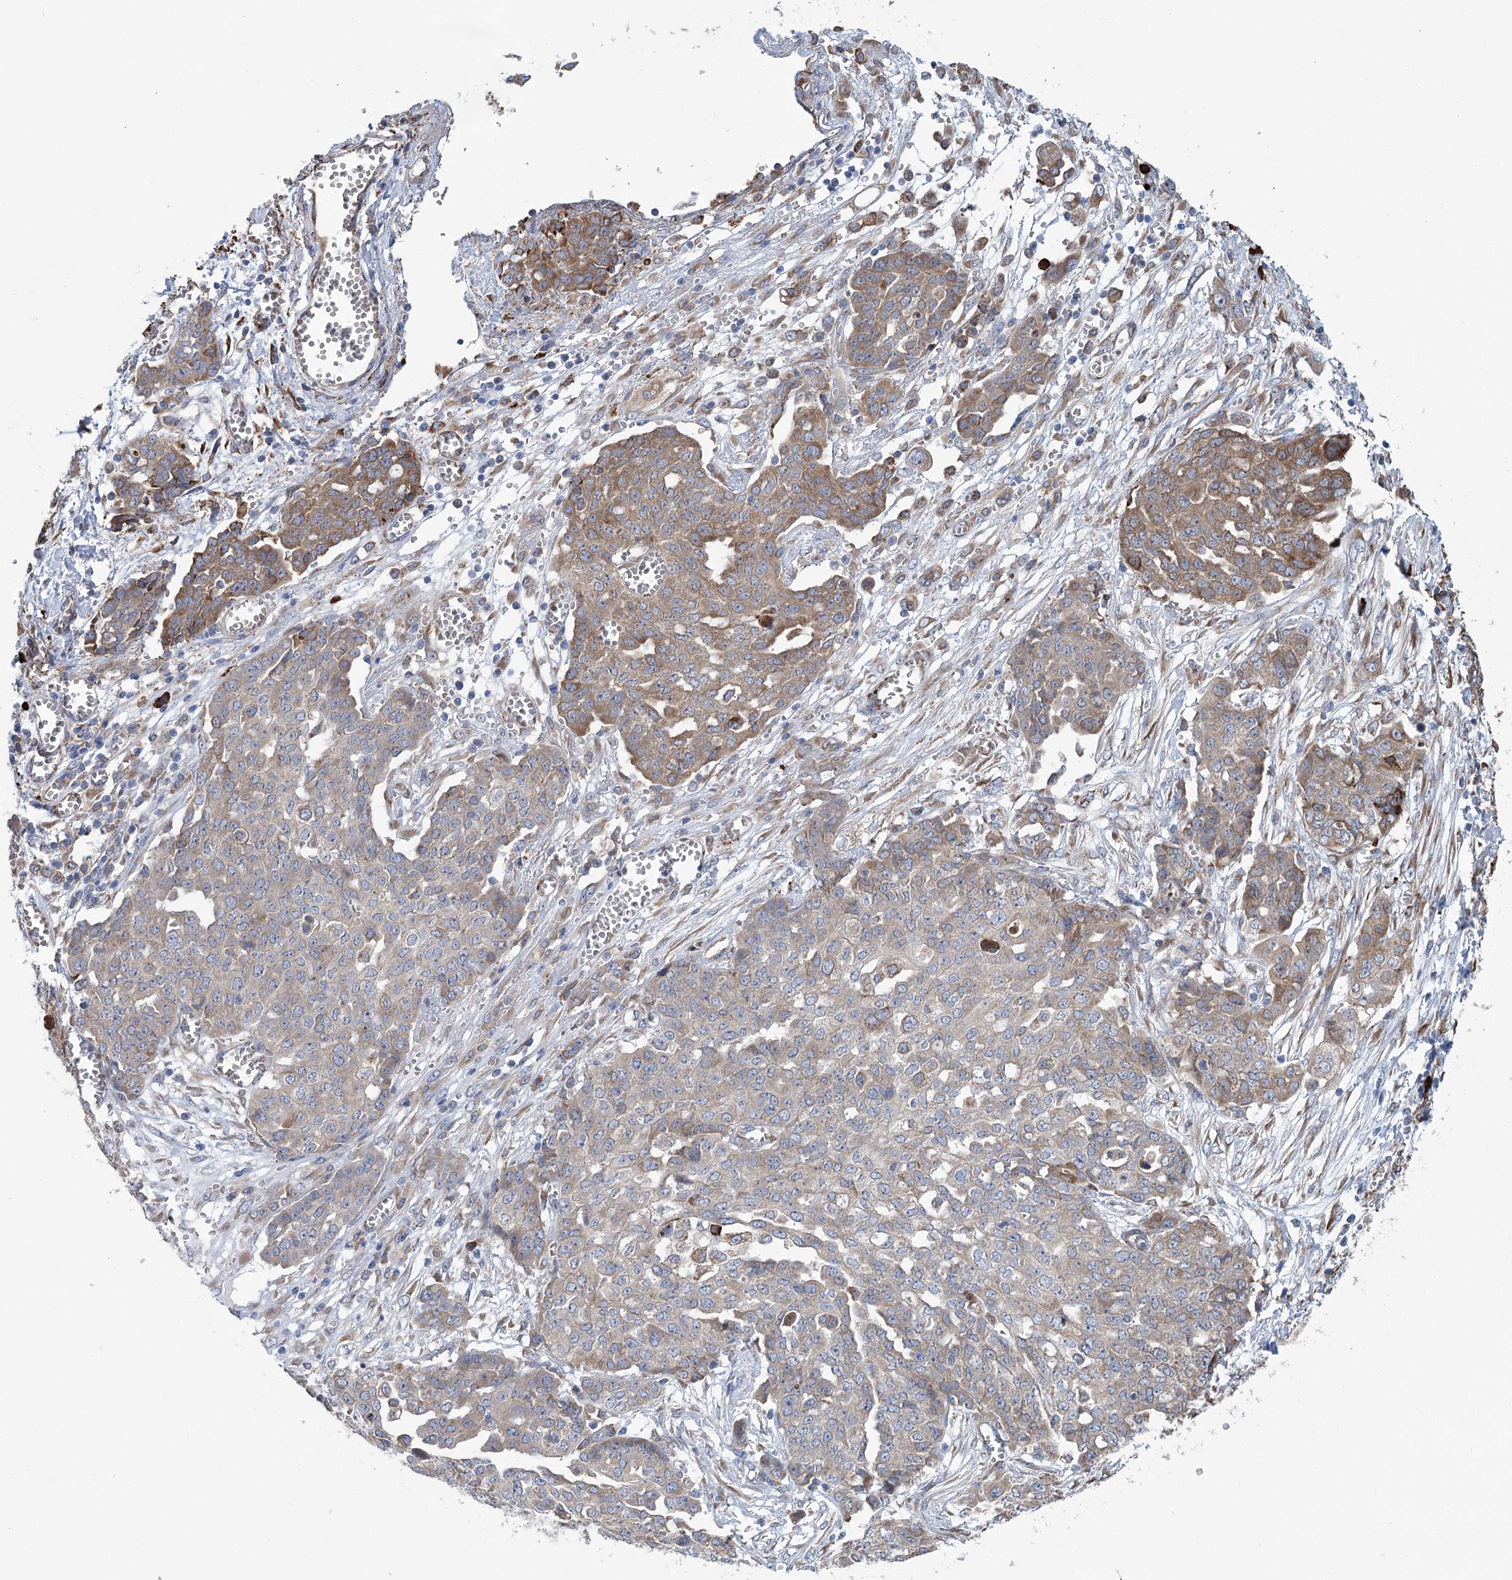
{"staining": {"intensity": "moderate", "quantity": "<25%", "location": "cytoplasmic/membranous"}, "tissue": "ovarian cancer", "cell_type": "Tumor cells", "image_type": "cancer", "snomed": [{"axis": "morphology", "description": "Cystadenocarcinoma, serous, NOS"}, {"axis": "topography", "description": "Soft tissue"}, {"axis": "topography", "description": "Ovary"}], "caption": "A photomicrograph showing moderate cytoplasmic/membranous staining in approximately <25% of tumor cells in ovarian cancer (serous cystadenocarcinoma), as visualized by brown immunohistochemical staining.", "gene": "METTL24", "patient": {"sex": "female", "age": 57}}